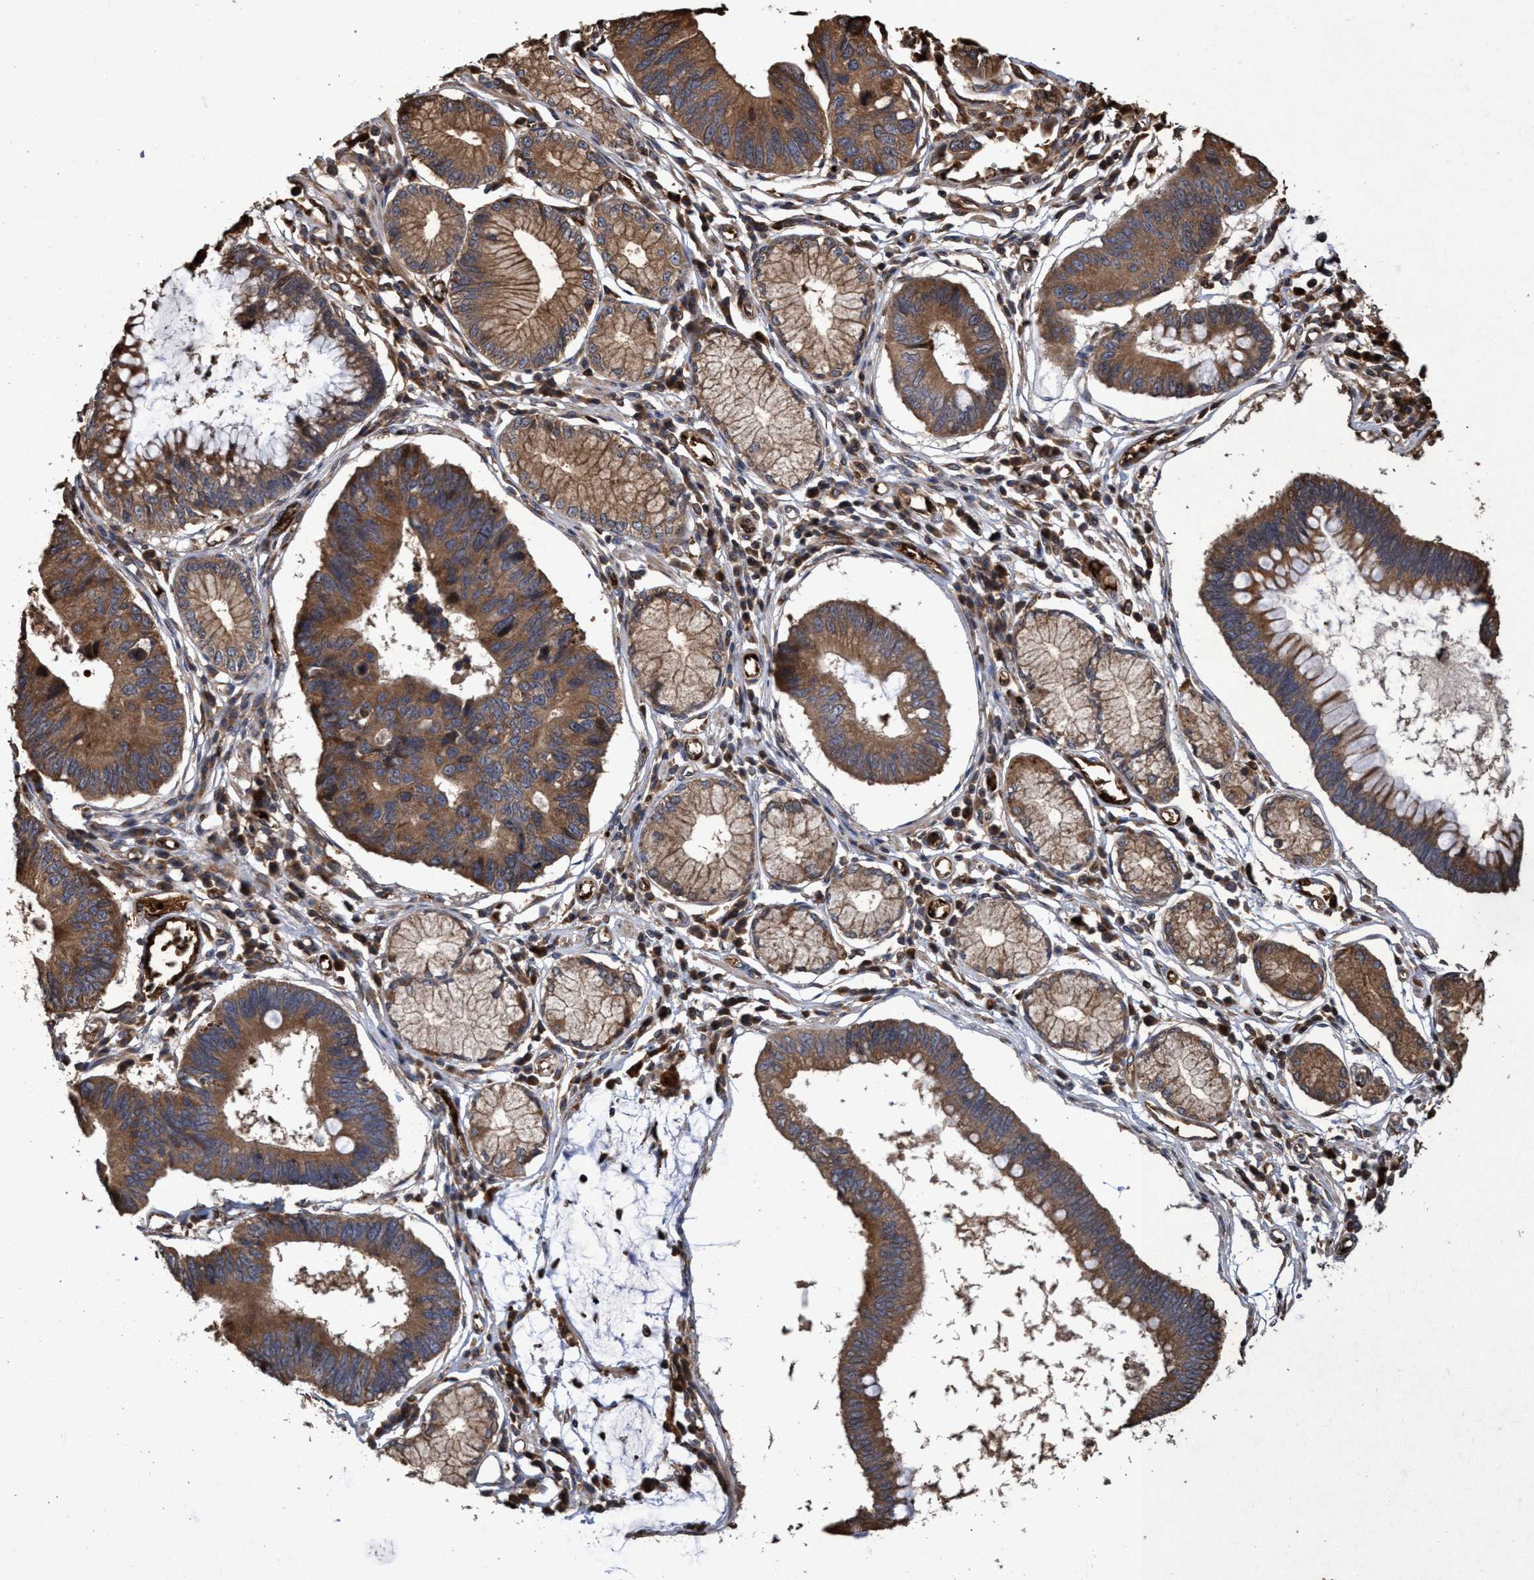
{"staining": {"intensity": "moderate", "quantity": ">75%", "location": "cytoplasmic/membranous"}, "tissue": "stomach cancer", "cell_type": "Tumor cells", "image_type": "cancer", "snomed": [{"axis": "morphology", "description": "Adenocarcinoma, NOS"}, {"axis": "topography", "description": "Stomach"}], "caption": "Human stomach adenocarcinoma stained for a protein (brown) displays moderate cytoplasmic/membranous positive positivity in about >75% of tumor cells.", "gene": "CHMP6", "patient": {"sex": "male", "age": 59}}